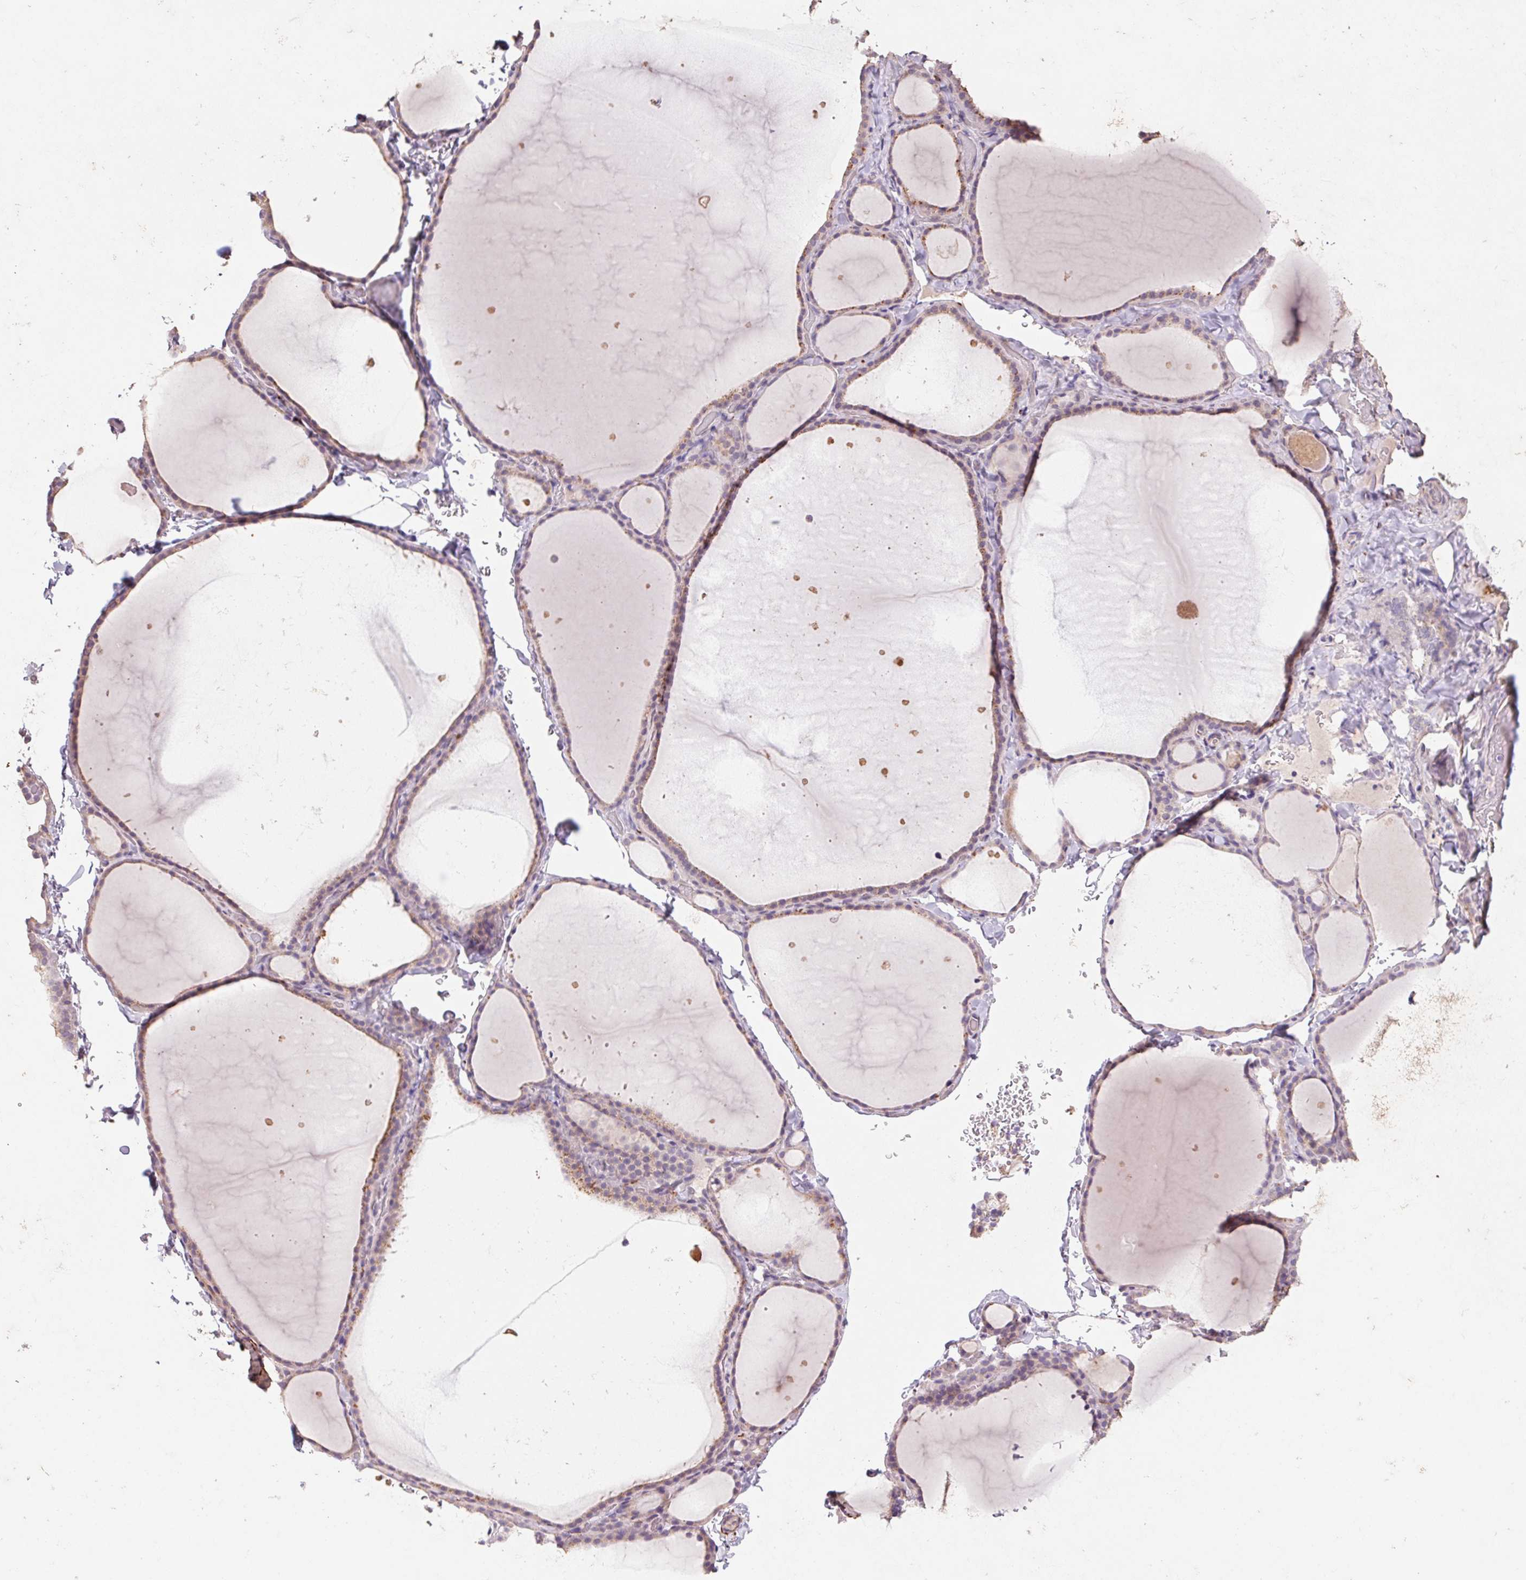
{"staining": {"intensity": "weak", "quantity": ">75%", "location": "cytoplasmic/membranous"}, "tissue": "thyroid gland", "cell_type": "Glandular cells", "image_type": "normal", "snomed": [{"axis": "morphology", "description": "Normal tissue, NOS"}, {"axis": "topography", "description": "Thyroid gland"}], "caption": "Immunohistochemistry (IHC) staining of benign thyroid gland, which demonstrates low levels of weak cytoplasmic/membranous expression in approximately >75% of glandular cells indicating weak cytoplasmic/membranous protein expression. The staining was performed using DAB (brown) for protein detection and nuclei were counterstained in hematoxylin (blue).", "gene": "GRM2", "patient": {"sex": "female", "age": 22}}